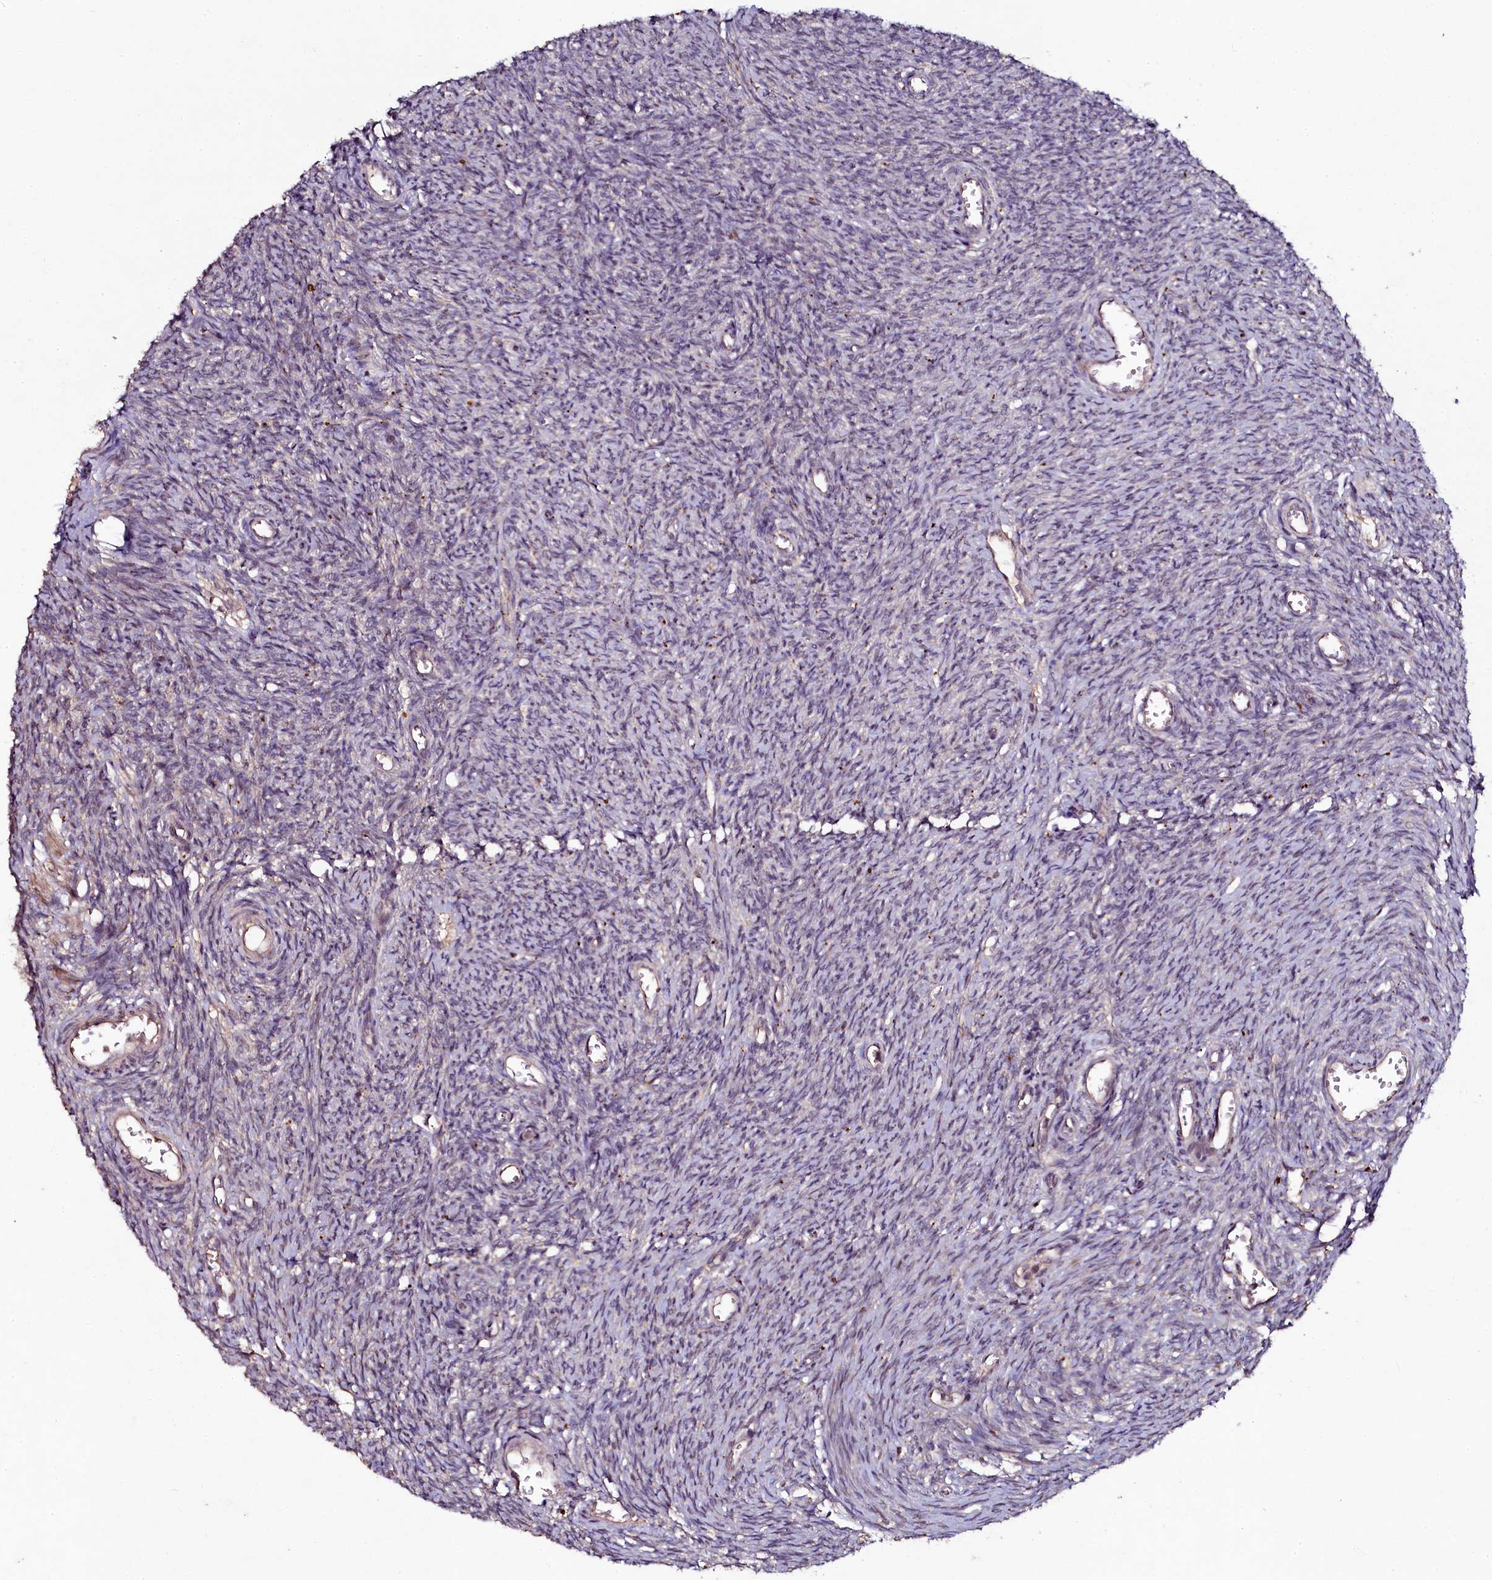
{"staining": {"intensity": "weak", "quantity": "<25%", "location": "cytoplasmic/membranous"}, "tissue": "ovary", "cell_type": "Ovarian stroma cells", "image_type": "normal", "snomed": [{"axis": "morphology", "description": "Normal tissue, NOS"}, {"axis": "topography", "description": "Ovary"}], "caption": "High power microscopy histopathology image of an IHC photomicrograph of unremarkable ovary, revealing no significant positivity in ovarian stroma cells. Brightfield microscopy of immunohistochemistry stained with DAB (brown) and hematoxylin (blue), captured at high magnification.", "gene": "SEC24C", "patient": {"sex": "female", "age": 44}}